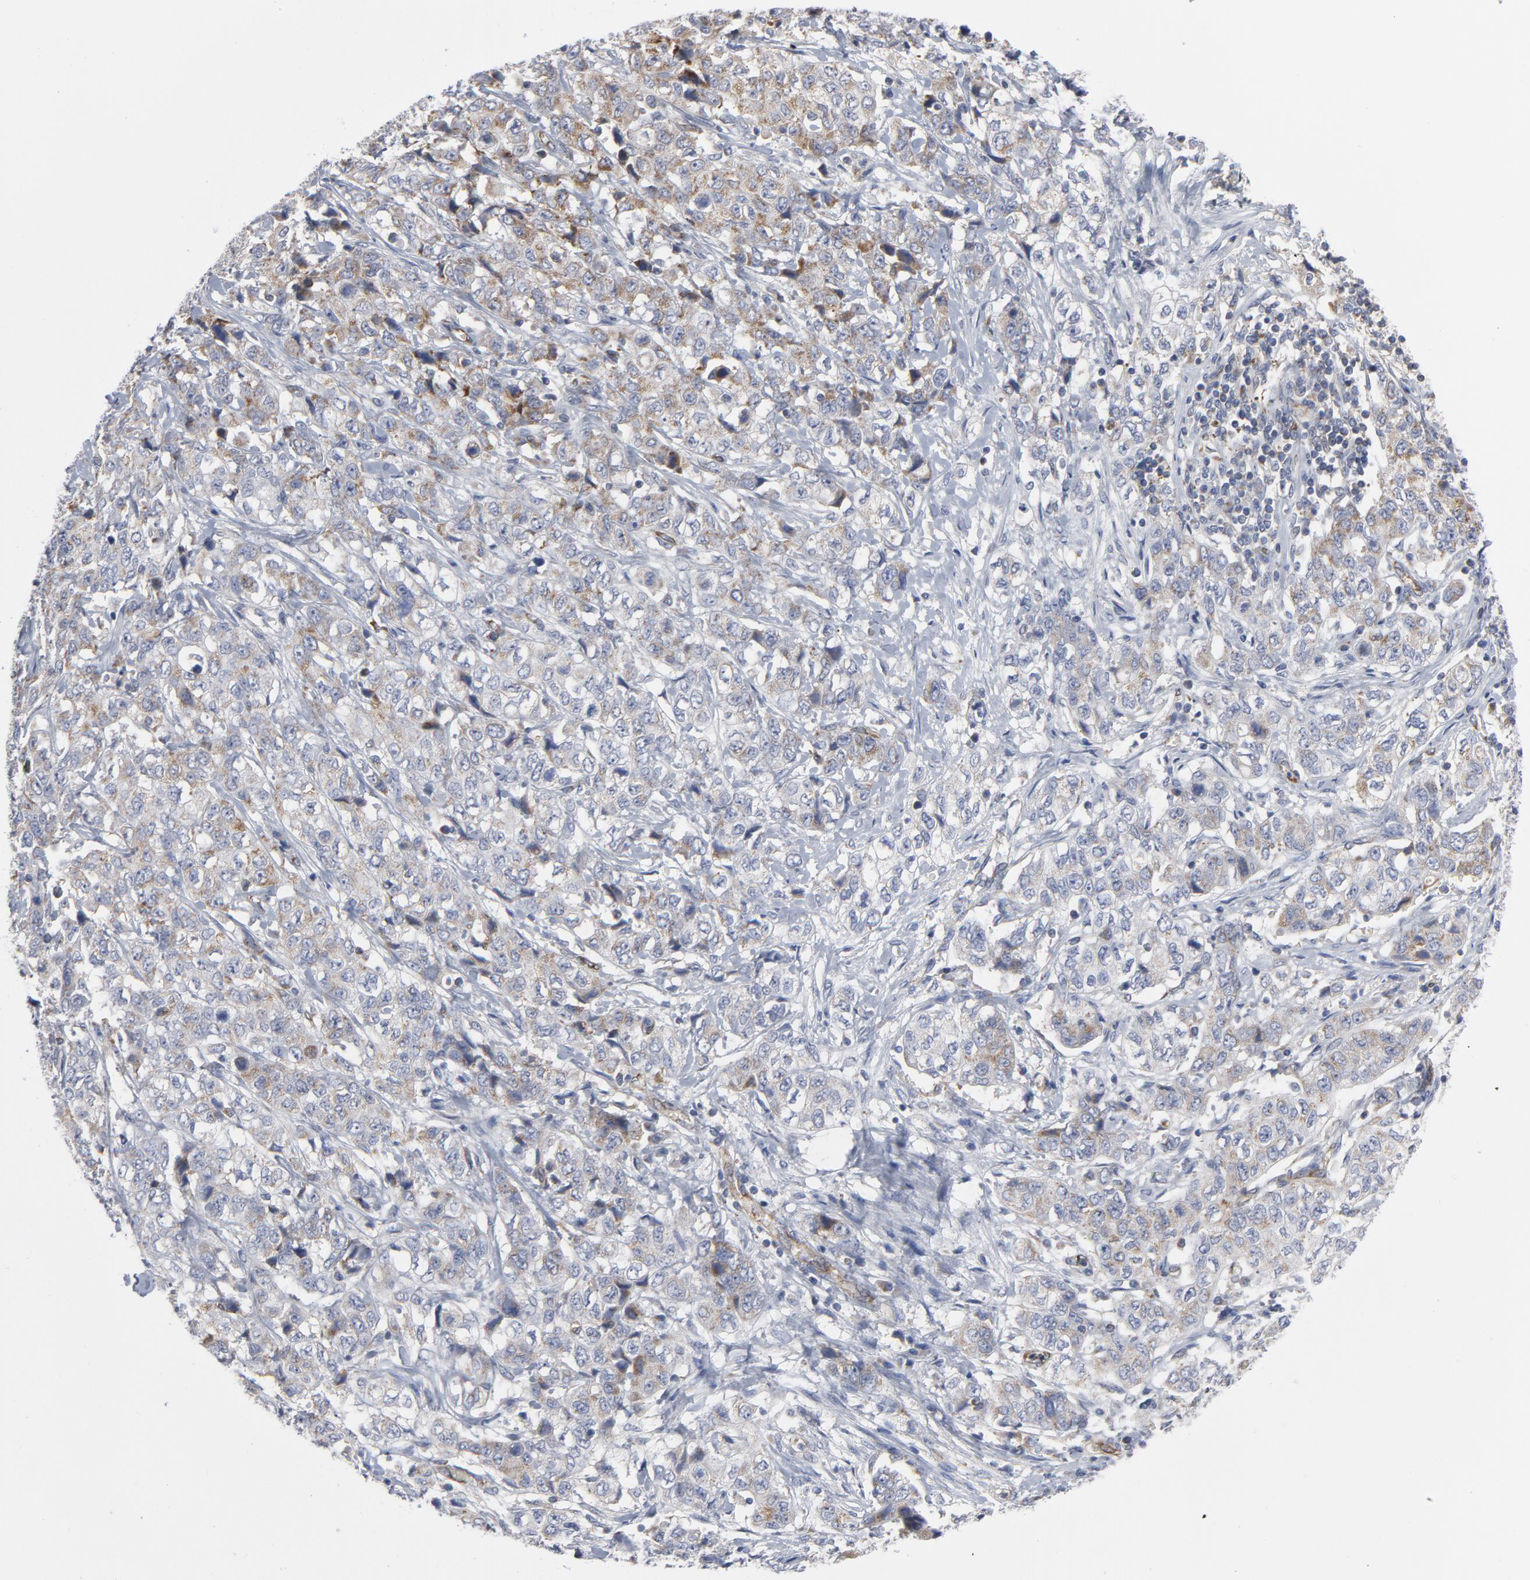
{"staining": {"intensity": "weak", "quantity": "25%-75%", "location": "cytoplasmic/membranous"}, "tissue": "stomach cancer", "cell_type": "Tumor cells", "image_type": "cancer", "snomed": [{"axis": "morphology", "description": "Adenocarcinoma, NOS"}, {"axis": "topography", "description": "Stomach"}], "caption": "Immunohistochemical staining of human stomach cancer (adenocarcinoma) displays weak cytoplasmic/membranous protein positivity in approximately 25%-75% of tumor cells. The protein is shown in brown color, while the nuclei are stained blue.", "gene": "OXA1L", "patient": {"sex": "male", "age": 48}}